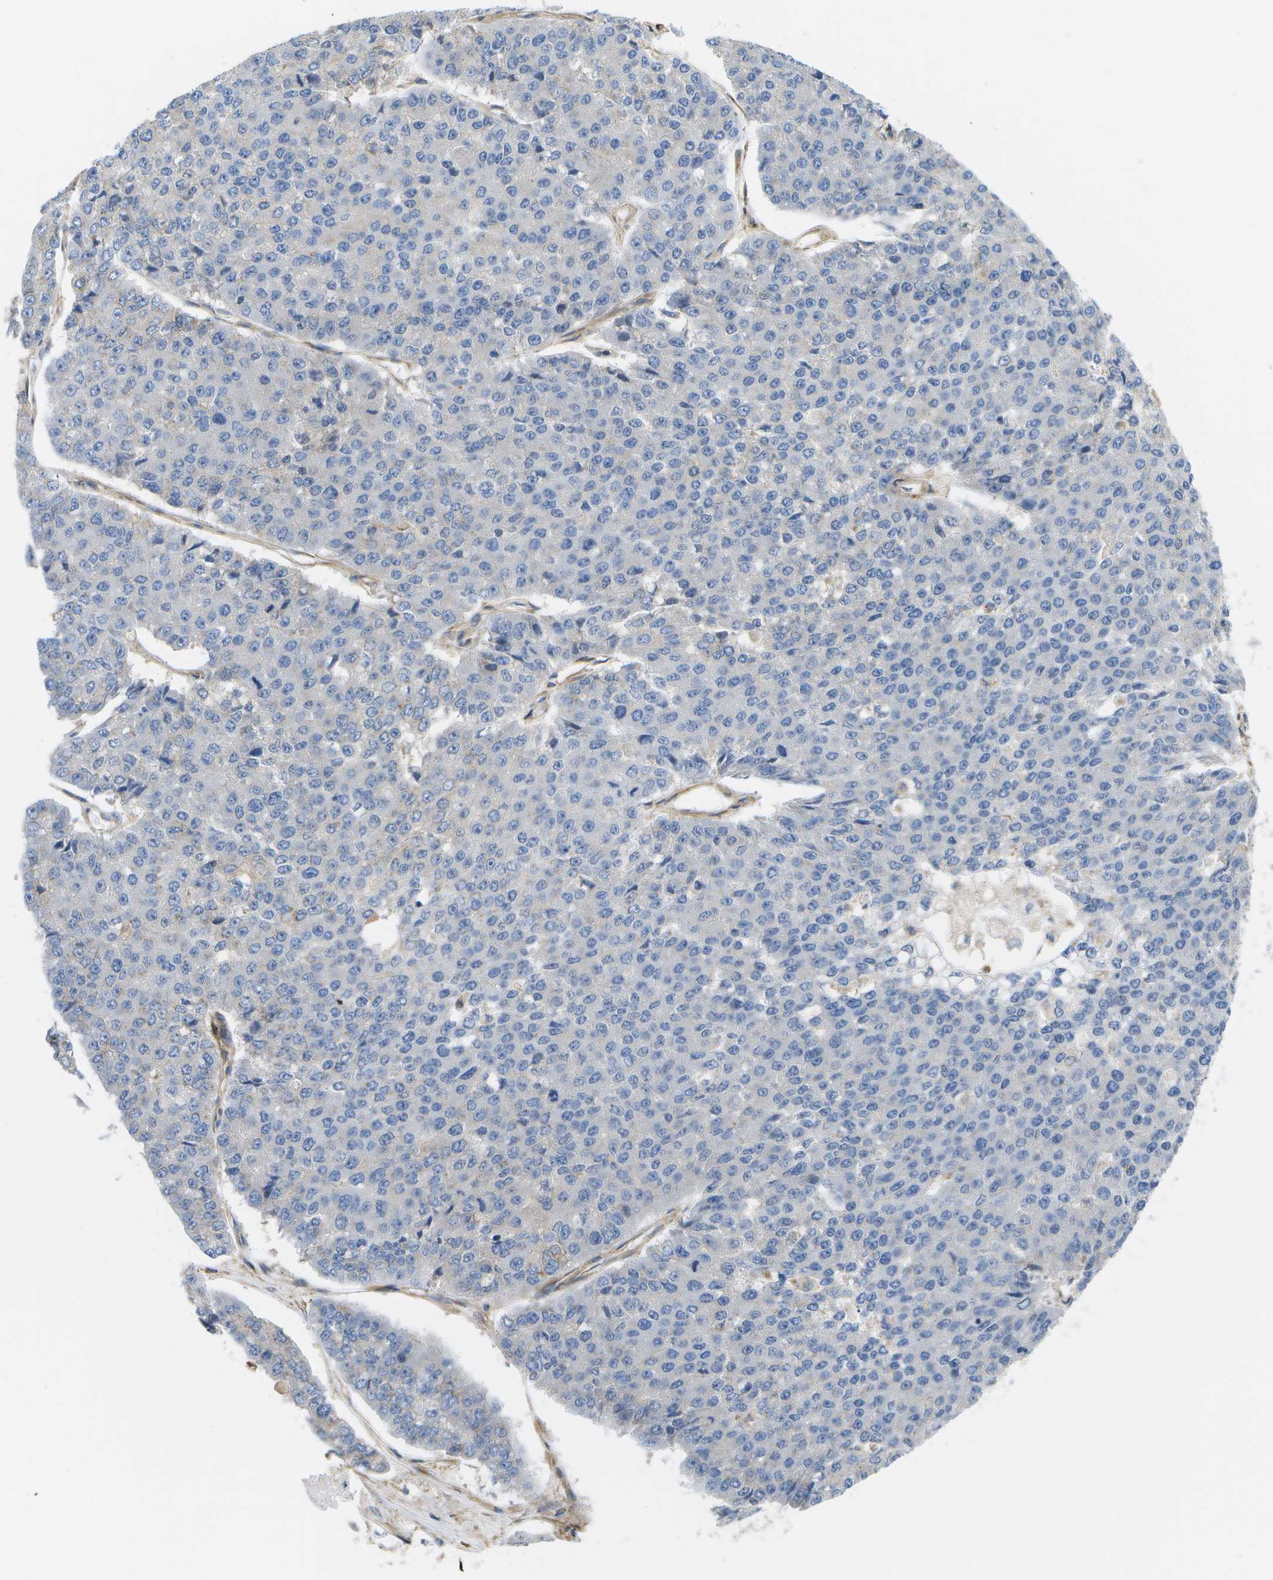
{"staining": {"intensity": "negative", "quantity": "none", "location": "none"}, "tissue": "pancreatic cancer", "cell_type": "Tumor cells", "image_type": "cancer", "snomed": [{"axis": "morphology", "description": "Adenocarcinoma, NOS"}, {"axis": "topography", "description": "Pancreas"}], "caption": "An IHC micrograph of pancreatic cancer (adenocarcinoma) is shown. There is no staining in tumor cells of pancreatic cancer (adenocarcinoma). (Stains: DAB immunohistochemistry with hematoxylin counter stain, Microscopy: brightfield microscopy at high magnification).", "gene": "BST2", "patient": {"sex": "male", "age": 50}}